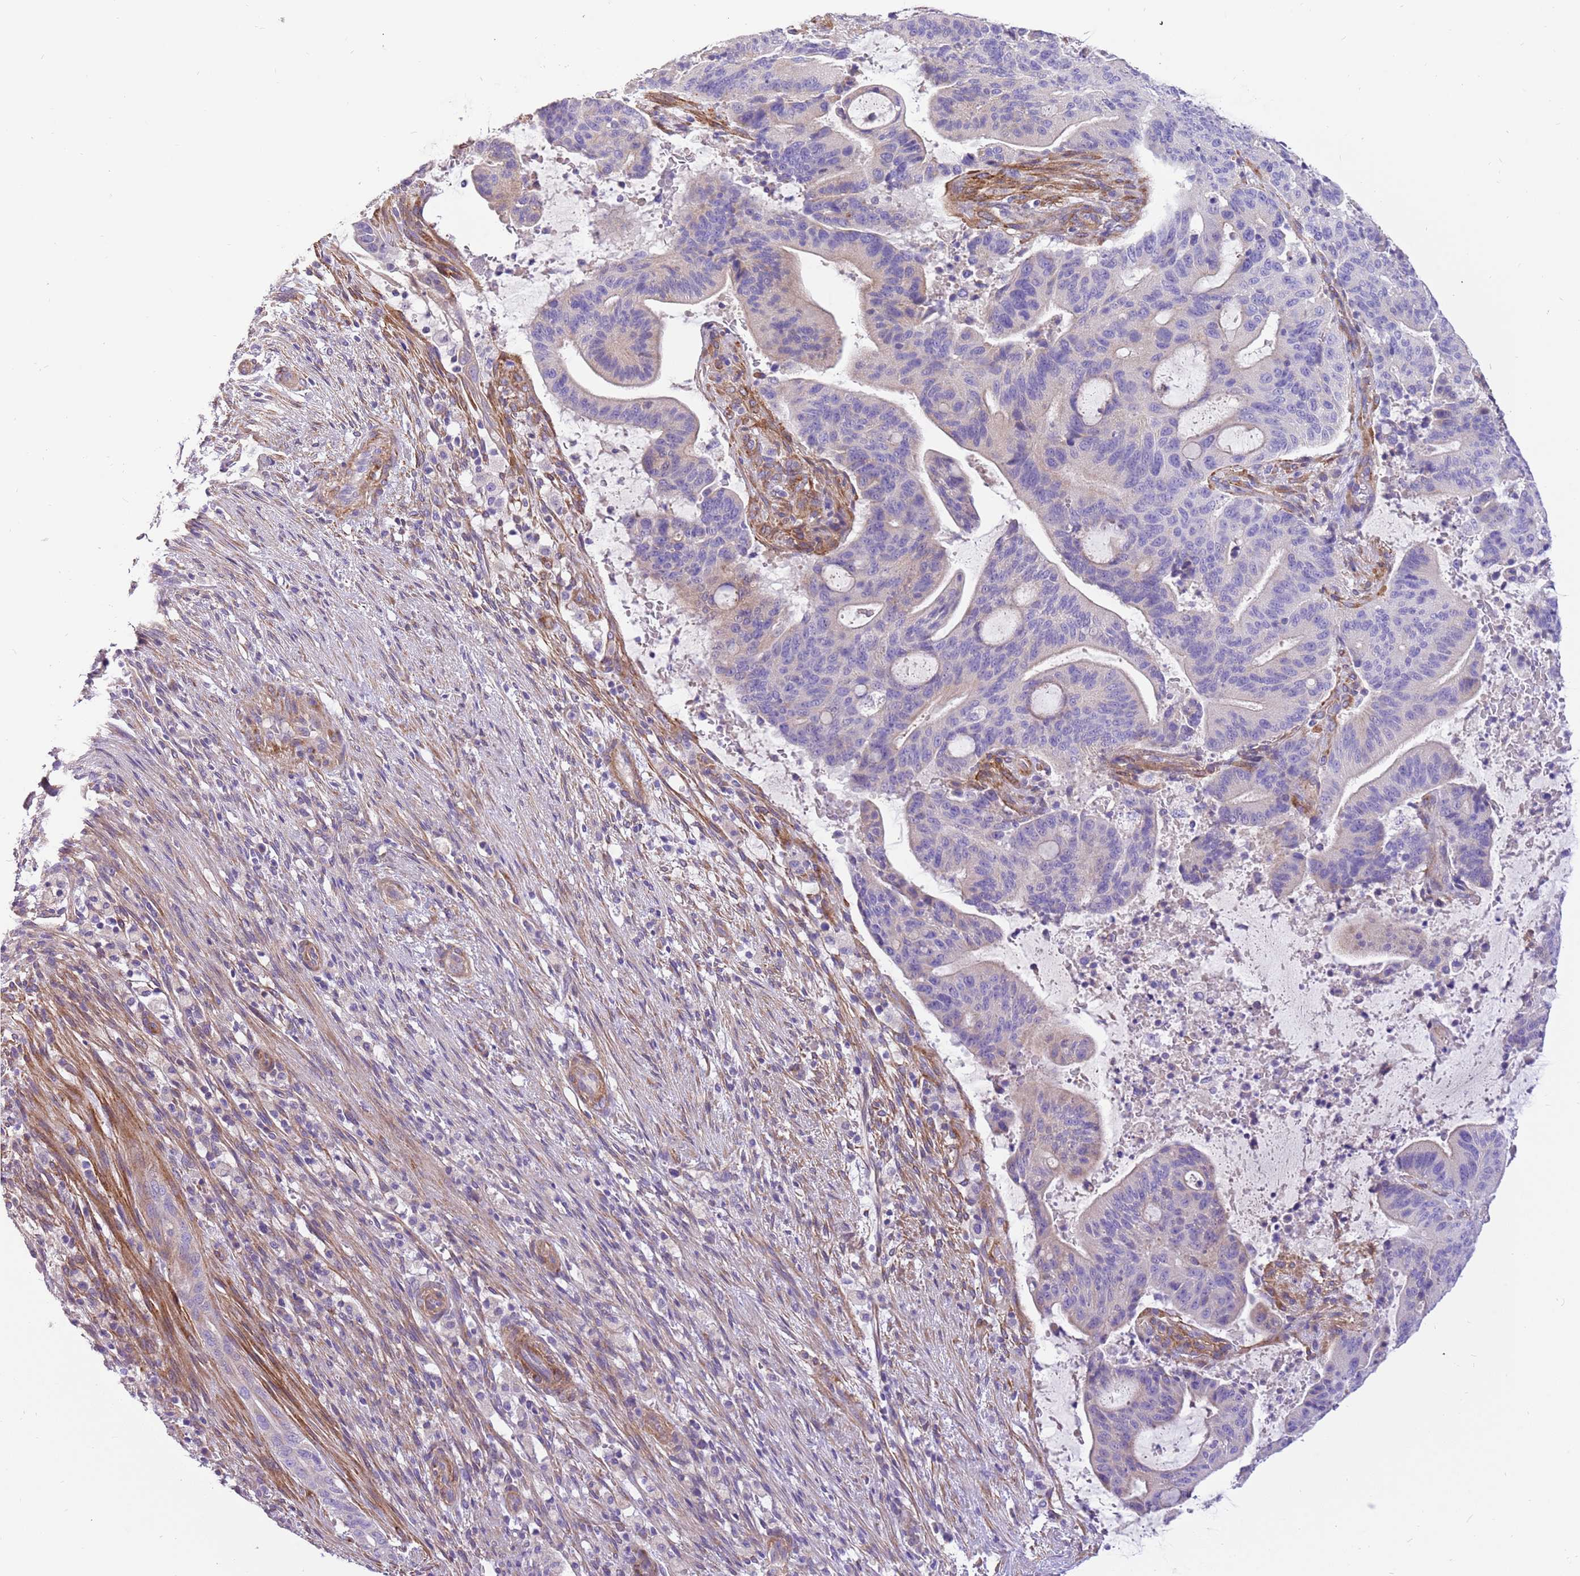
{"staining": {"intensity": "negative", "quantity": "none", "location": "none"}, "tissue": "liver cancer", "cell_type": "Tumor cells", "image_type": "cancer", "snomed": [{"axis": "morphology", "description": "Normal tissue, NOS"}, {"axis": "morphology", "description": "Cholangiocarcinoma"}, {"axis": "topography", "description": "Liver"}, {"axis": "topography", "description": "Peripheral nerve tissue"}], "caption": "Liver cancer (cholangiocarcinoma) was stained to show a protein in brown. There is no significant positivity in tumor cells.", "gene": "SERINC3", "patient": {"sex": "female", "age": 73}}